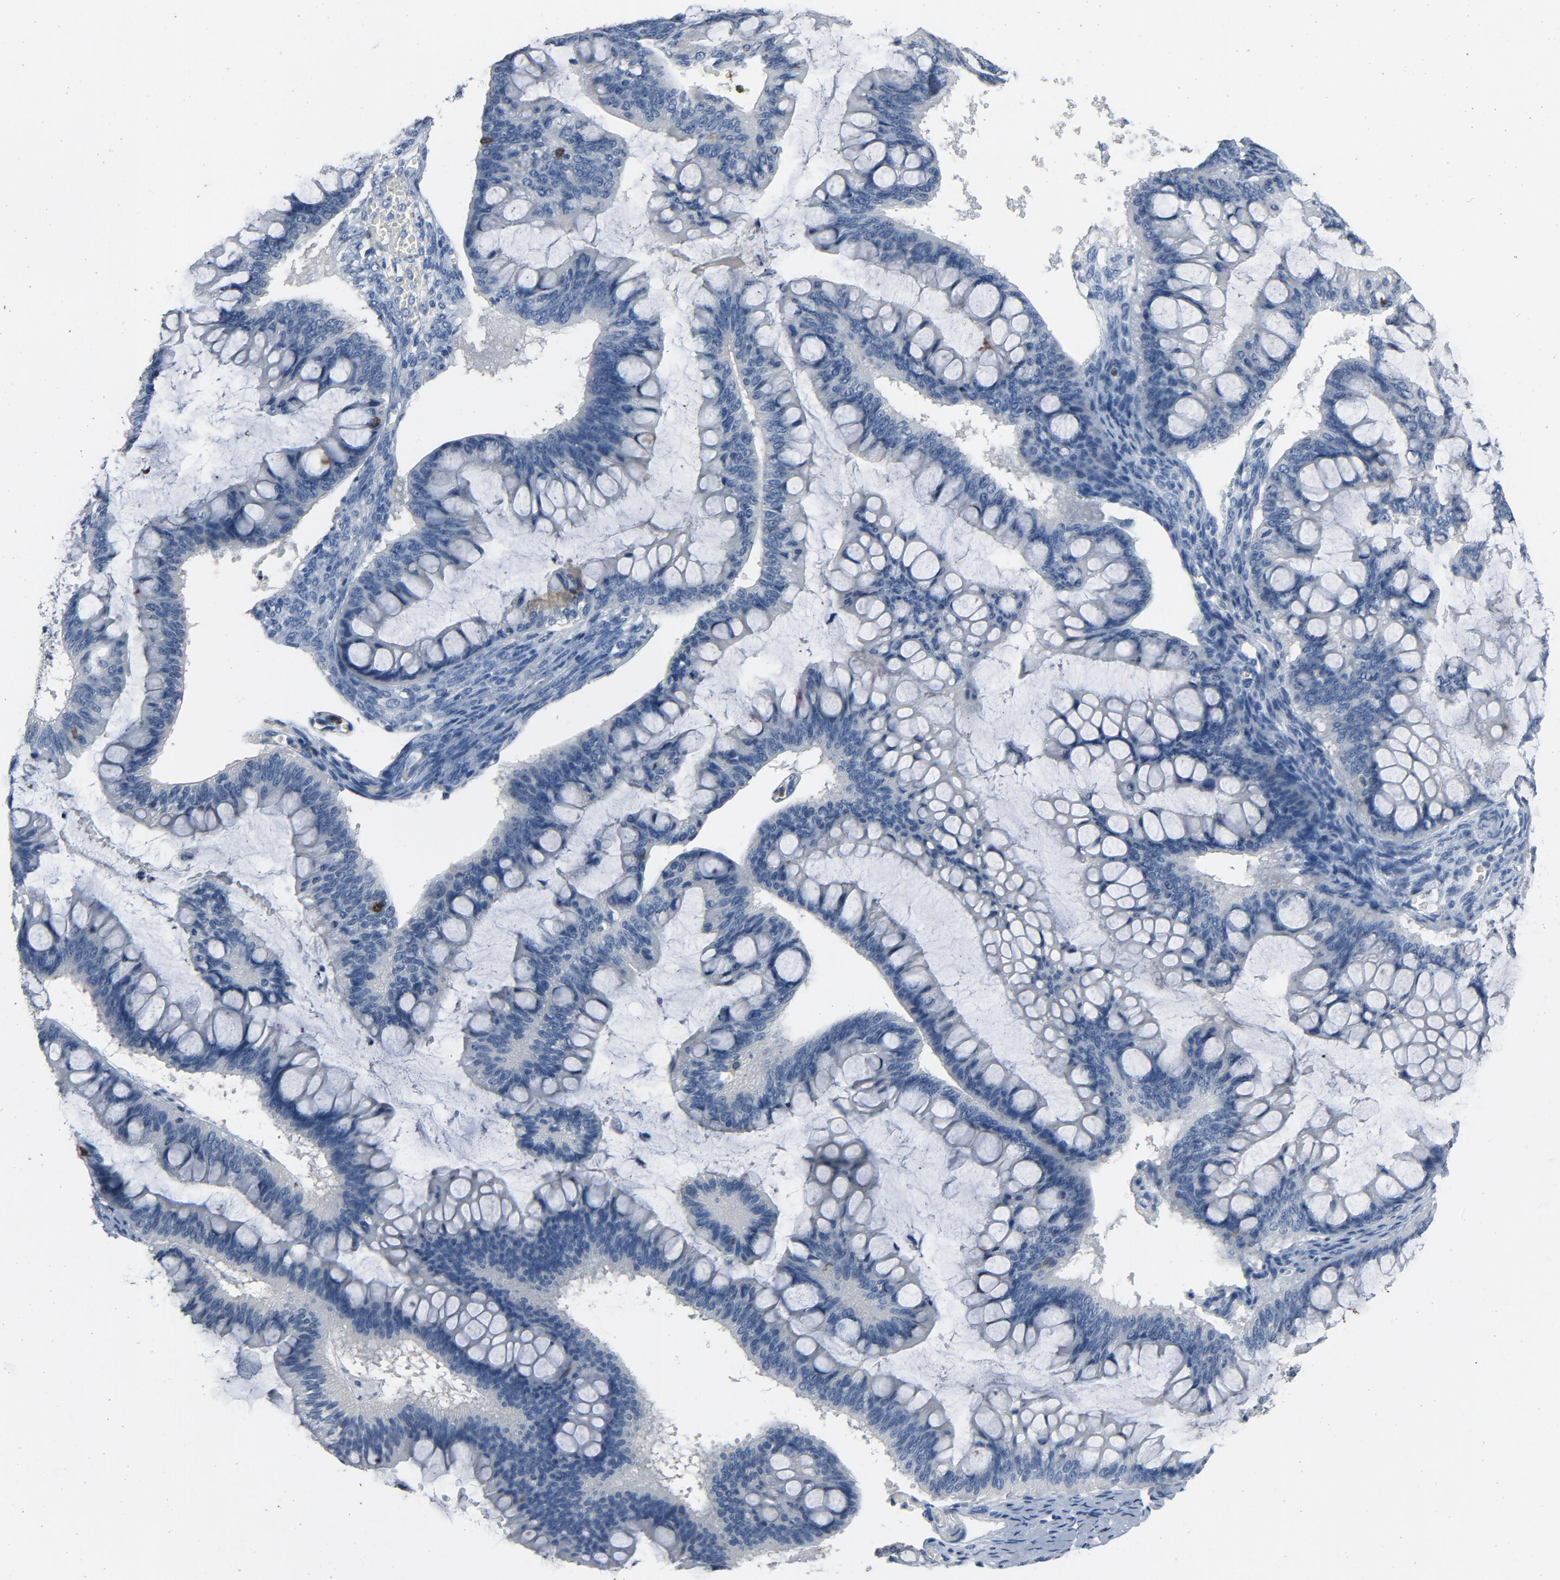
{"staining": {"intensity": "negative", "quantity": "none", "location": "none"}, "tissue": "ovarian cancer", "cell_type": "Tumor cells", "image_type": "cancer", "snomed": [{"axis": "morphology", "description": "Cystadenocarcinoma, mucinous, NOS"}, {"axis": "topography", "description": "Ovary"}], "caption": "Immunohistochemistry of human ovarian cancer exhibits no positivity in tumor cells.", "gene": "LCK", "patient": {"sex": "female", "age": 73}}